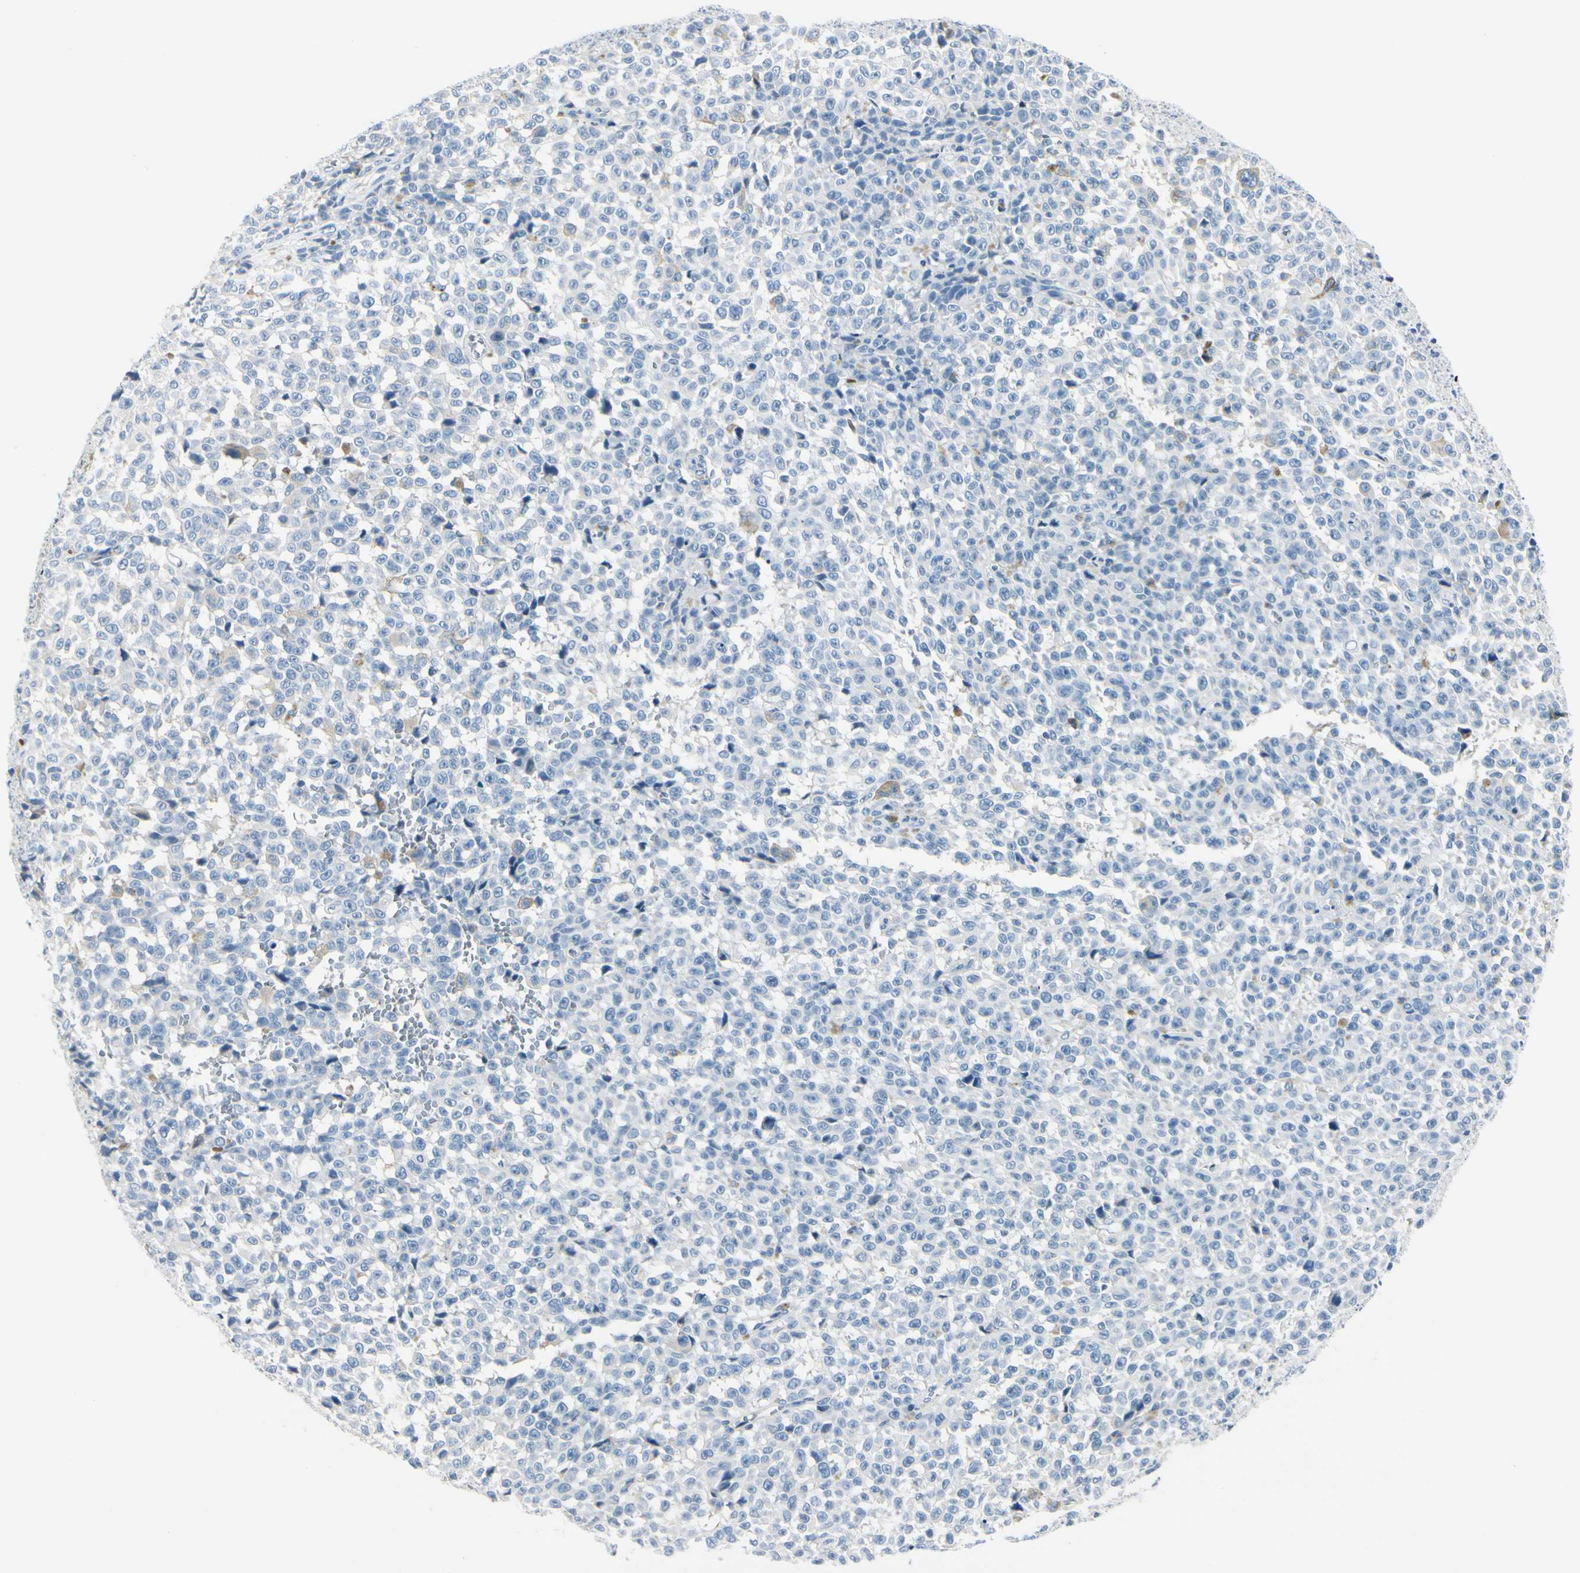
{"staining": {"intensity": "weak", "quantity": "<25%", "location": "cytoplasmic/membranous"}, "tissue": "melanoma", "cell_type": "Tumor cells", "image_type": "cancer", "snomed": [{"axis": "morphology", "description": "Malignant melanoma, NOS"}, {"axis": "topography", "description": "Skin"}], "caption": "Immunohistochemical staining of melanoma exhibits no significant expression in tumor cells.", "gene": "PEBP1", "patient": {"sex": "female", "age": 82}}